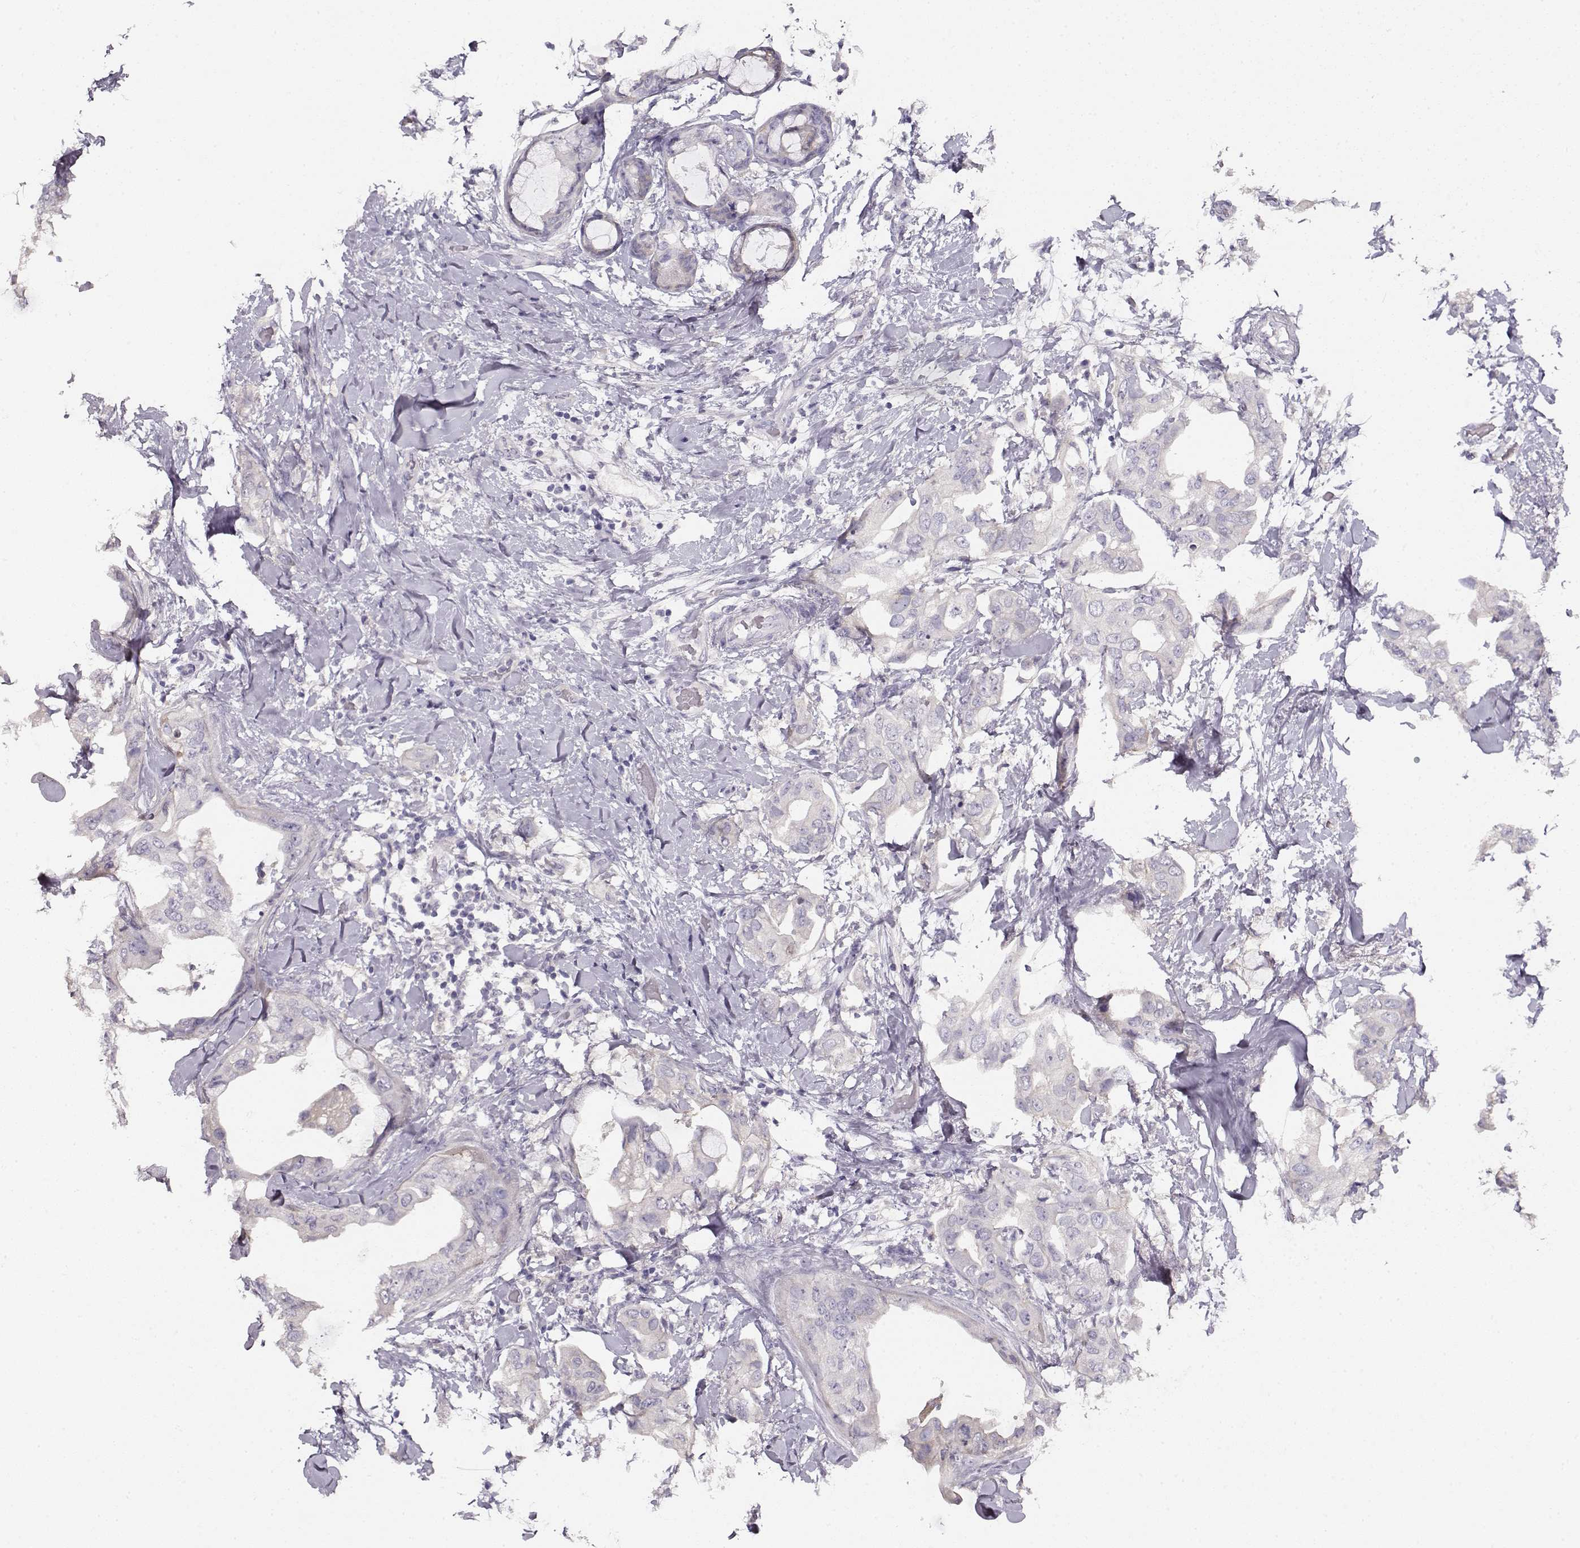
{"staining": {"intensity": "negative", "quantity": "none", "location": "none"}, "tissue": "breast cancer", "cell_type": "Tumor cells", "image_type": "cancer", "snomed": [{"axis": "morphology", "description": "Normal tissue, NOS"}, {"axis": "morphology", "description": "Duct carcinoma"}, {"axis": "topography", "description": "Breast"}], "caption": "Immunohistochemical staining of infiltrating ductal carcinoma (breast) demonstrates no significant positivity in tumor cells.", "gene": "NDRG4", "patient": {"sex": "female", "age": 40}}